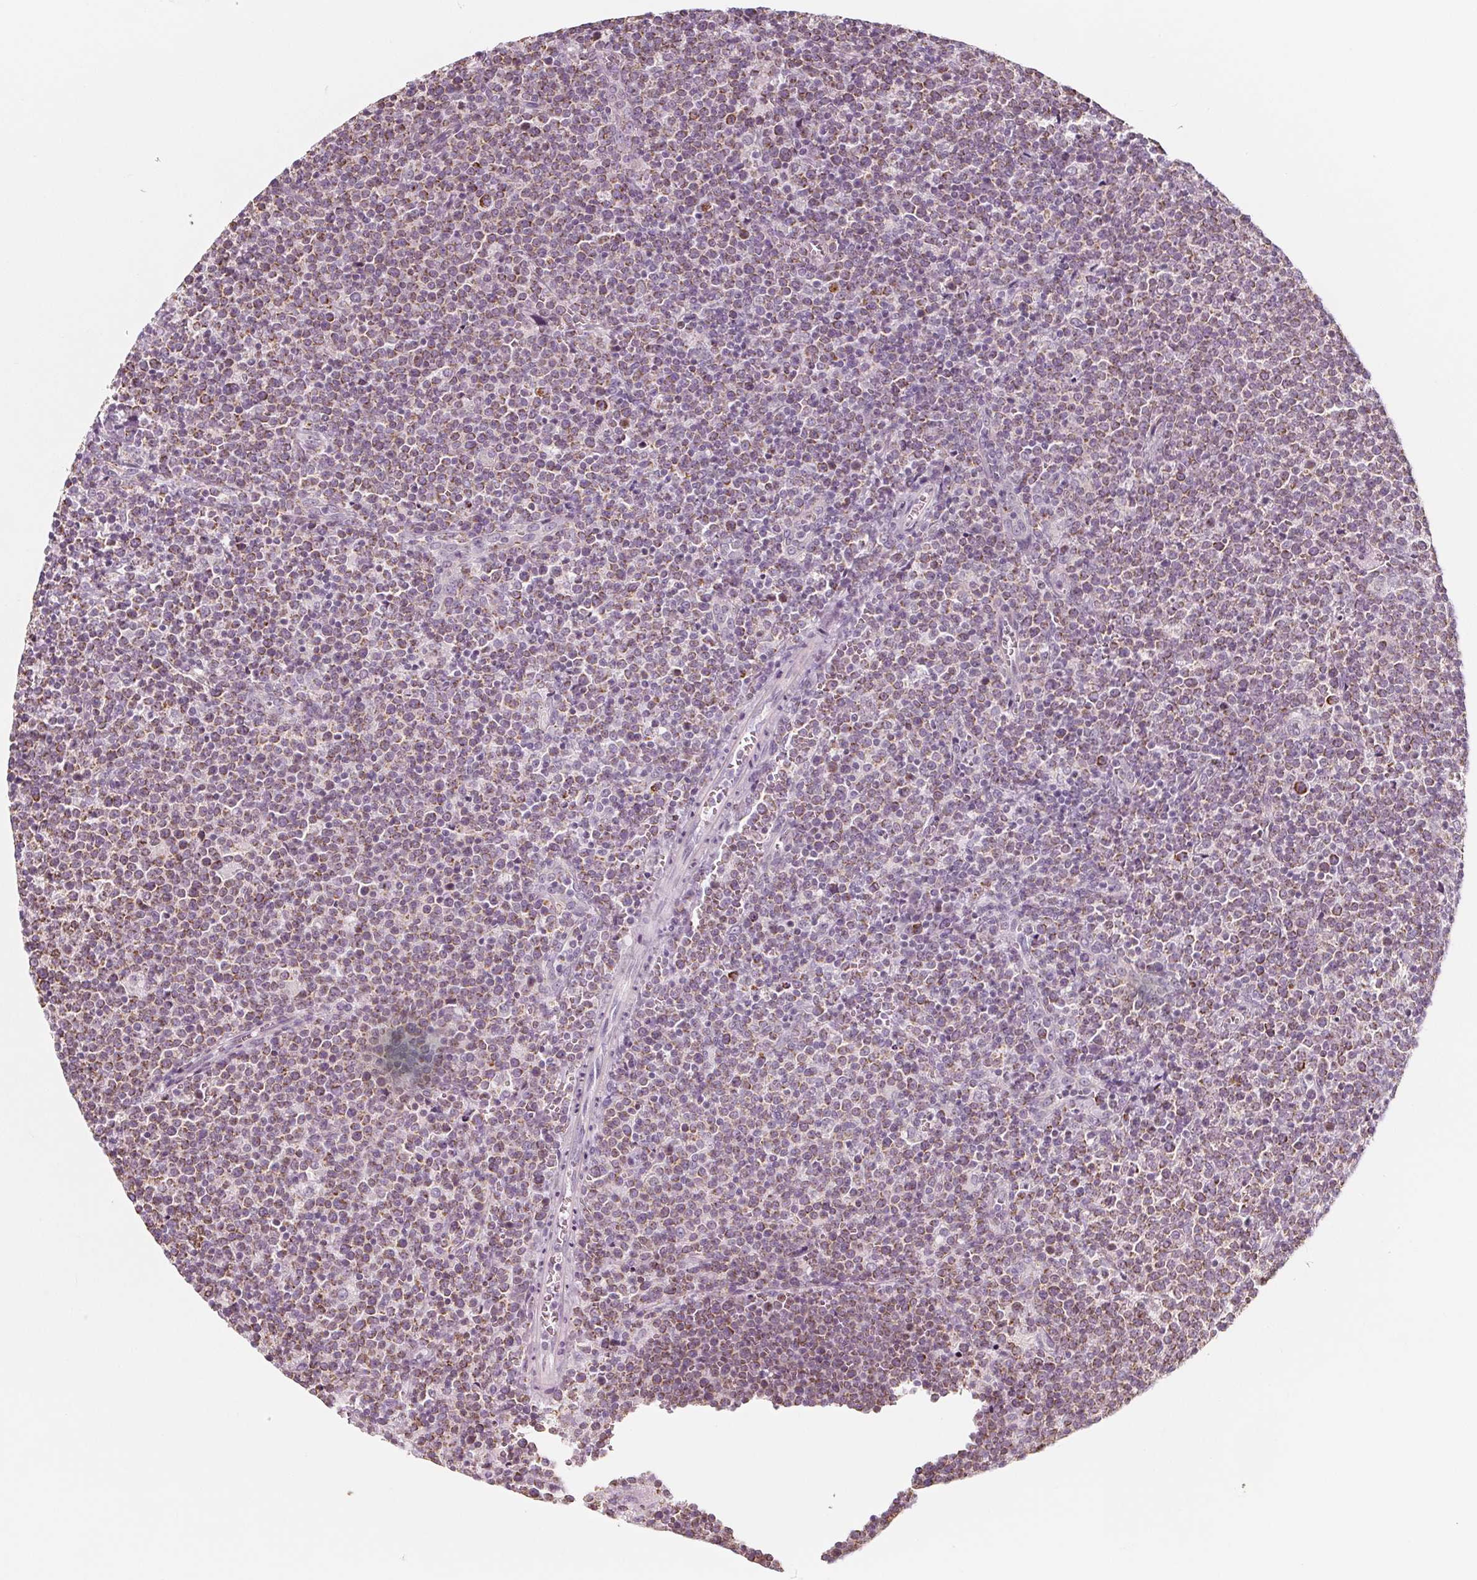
{"staining": {"intensity": "weak", "quantity": ">75%", "location": "cytoplasmic/membranous"}, "tissue": "lymphoma", "cell_type": "Tumor cells", "image_type": "cancer", "snomed": [{"axis": "morphology", "description": "Malignant lymphoma, non-Hodgkin's type, High grade"}, {"axis": "topography", "description": "Lymph node"}], "caption": "This is a photomicrograph of immunohistochemistry (IHC) staining of lymphoma, which shows weak expression in the cytoplasmic/membranous of tumor cells.", "gene": "IL17C", "patient": {"sex": "male", "age": 61}}